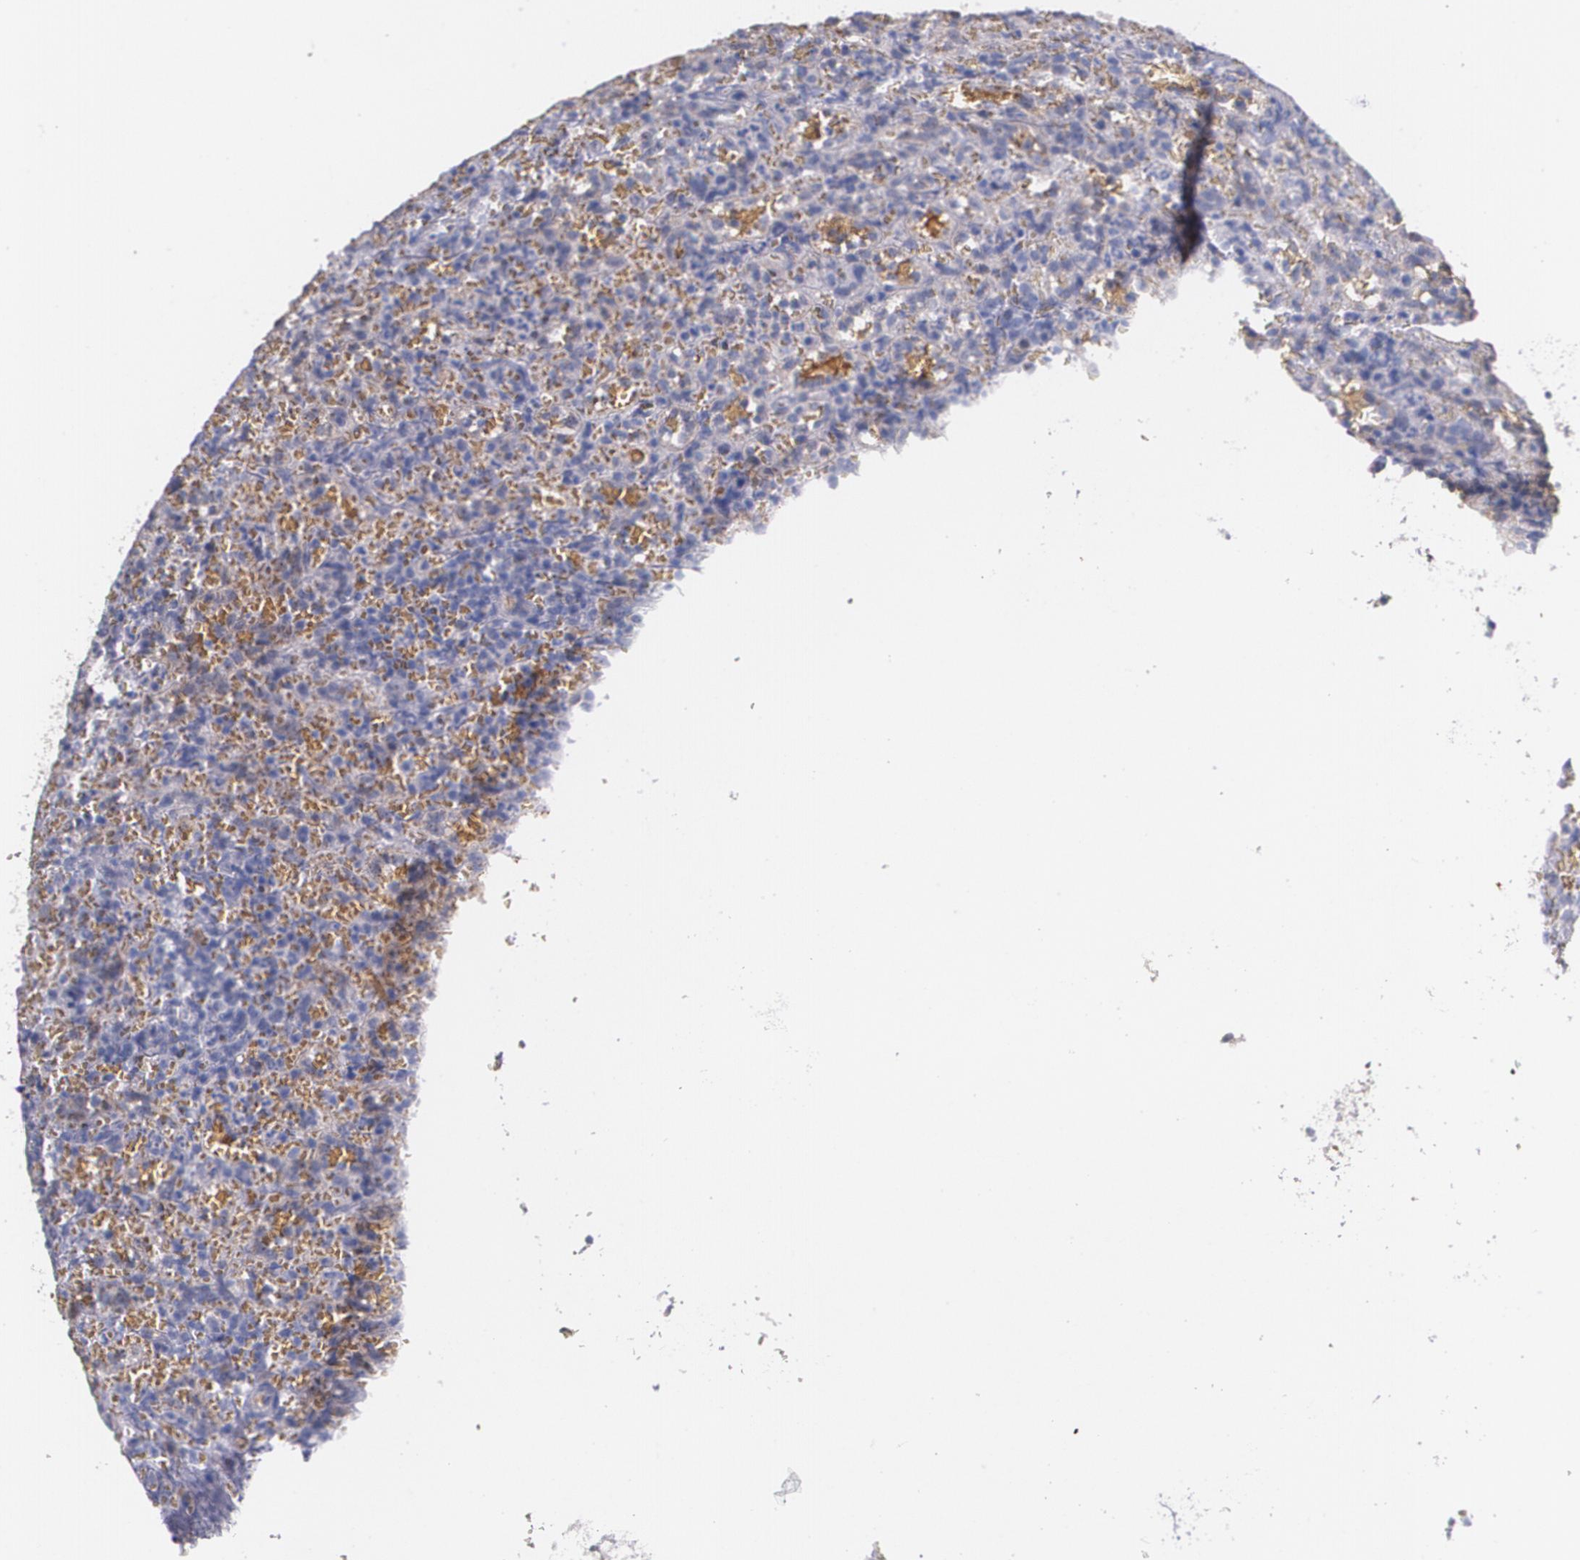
{"staining": {"intensity": "negative", "quantity": "none", "location": "none"}, "tissue": "lymphoma", "cell_type": "Tumor cells", "image_type": "cancer", "snomed": [{"axis": "morphology", "description": "Malignant lymphoma, non-Hodgkin's type, Low grade"}, {"axis": "topography", "description": "Spleen"}], "caption": "This is a micrograph of immunohistochemistry (IHC) staining of low-grade malignant lymphoma, non-Hodgkin's type, which shows no positivity in tumor cells. (DAB (3,3'-diaminobenzidine) immunohistochemistry (IHC) visualized using brightfield microscopy, high magnification).", "gene": "AMBP", "patient": {"sex": "female", "age": 64}}